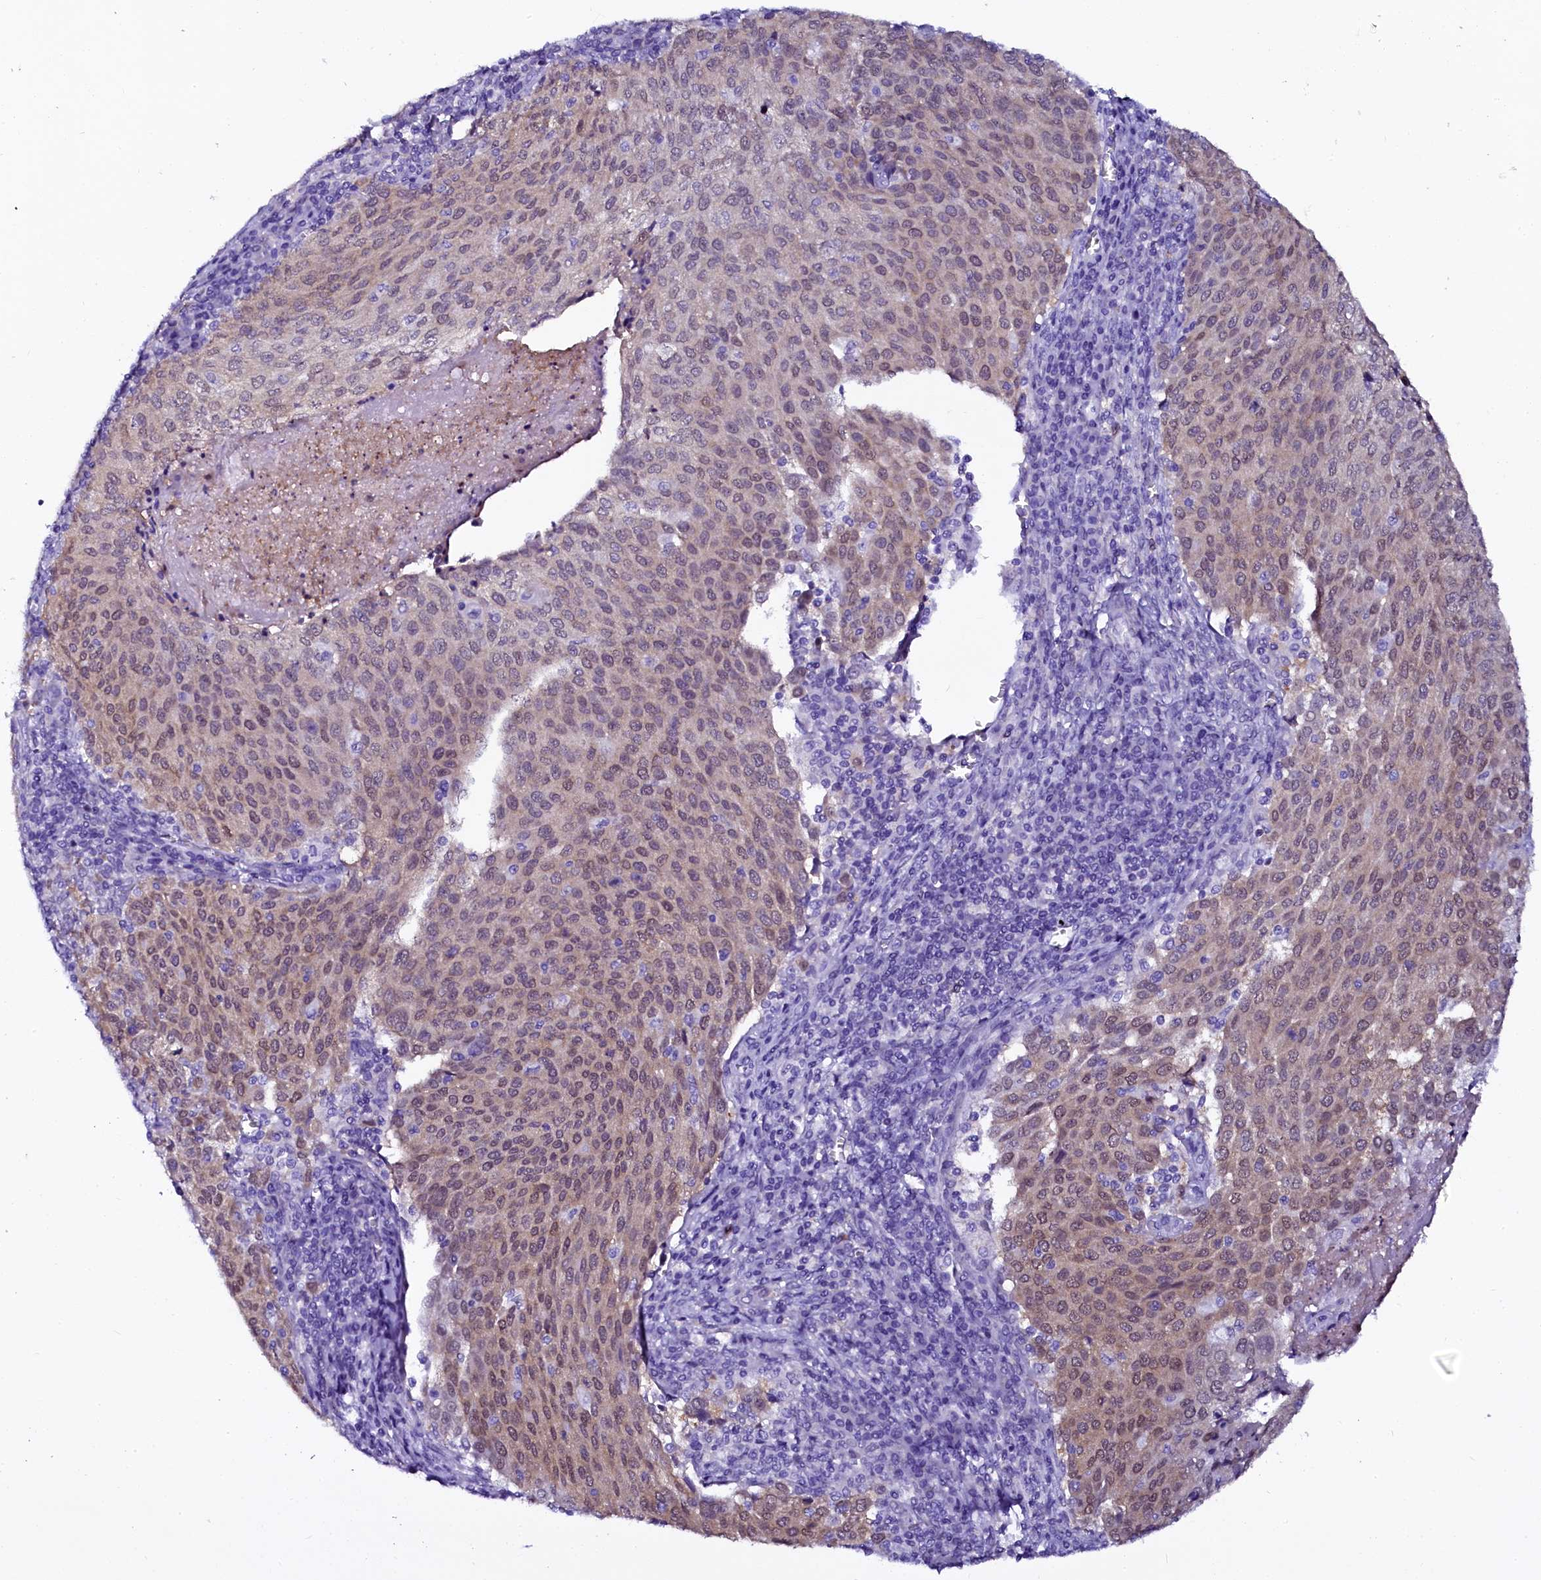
{"staining": {"intensity": "moderate", "quantity": ">75%", "location": "nuclear"}, "tissue": "cervical cancer", "cell_type": "Tumor cells", "image_type": "cancer", "snomed": [{"axis": "morphology", "description": "Squamous cell carcinoma, NOS"}, {"axis": "topography", "description": "Cervix"}], "caption": "Immunohistochemistry of squamous cell carcinoma (cervical) reveals medium levels of moderate nuclear expression in approximately >75% of tumor cells.", "gene": "SORD", "patient": {"sex": "female", "age": 46}}